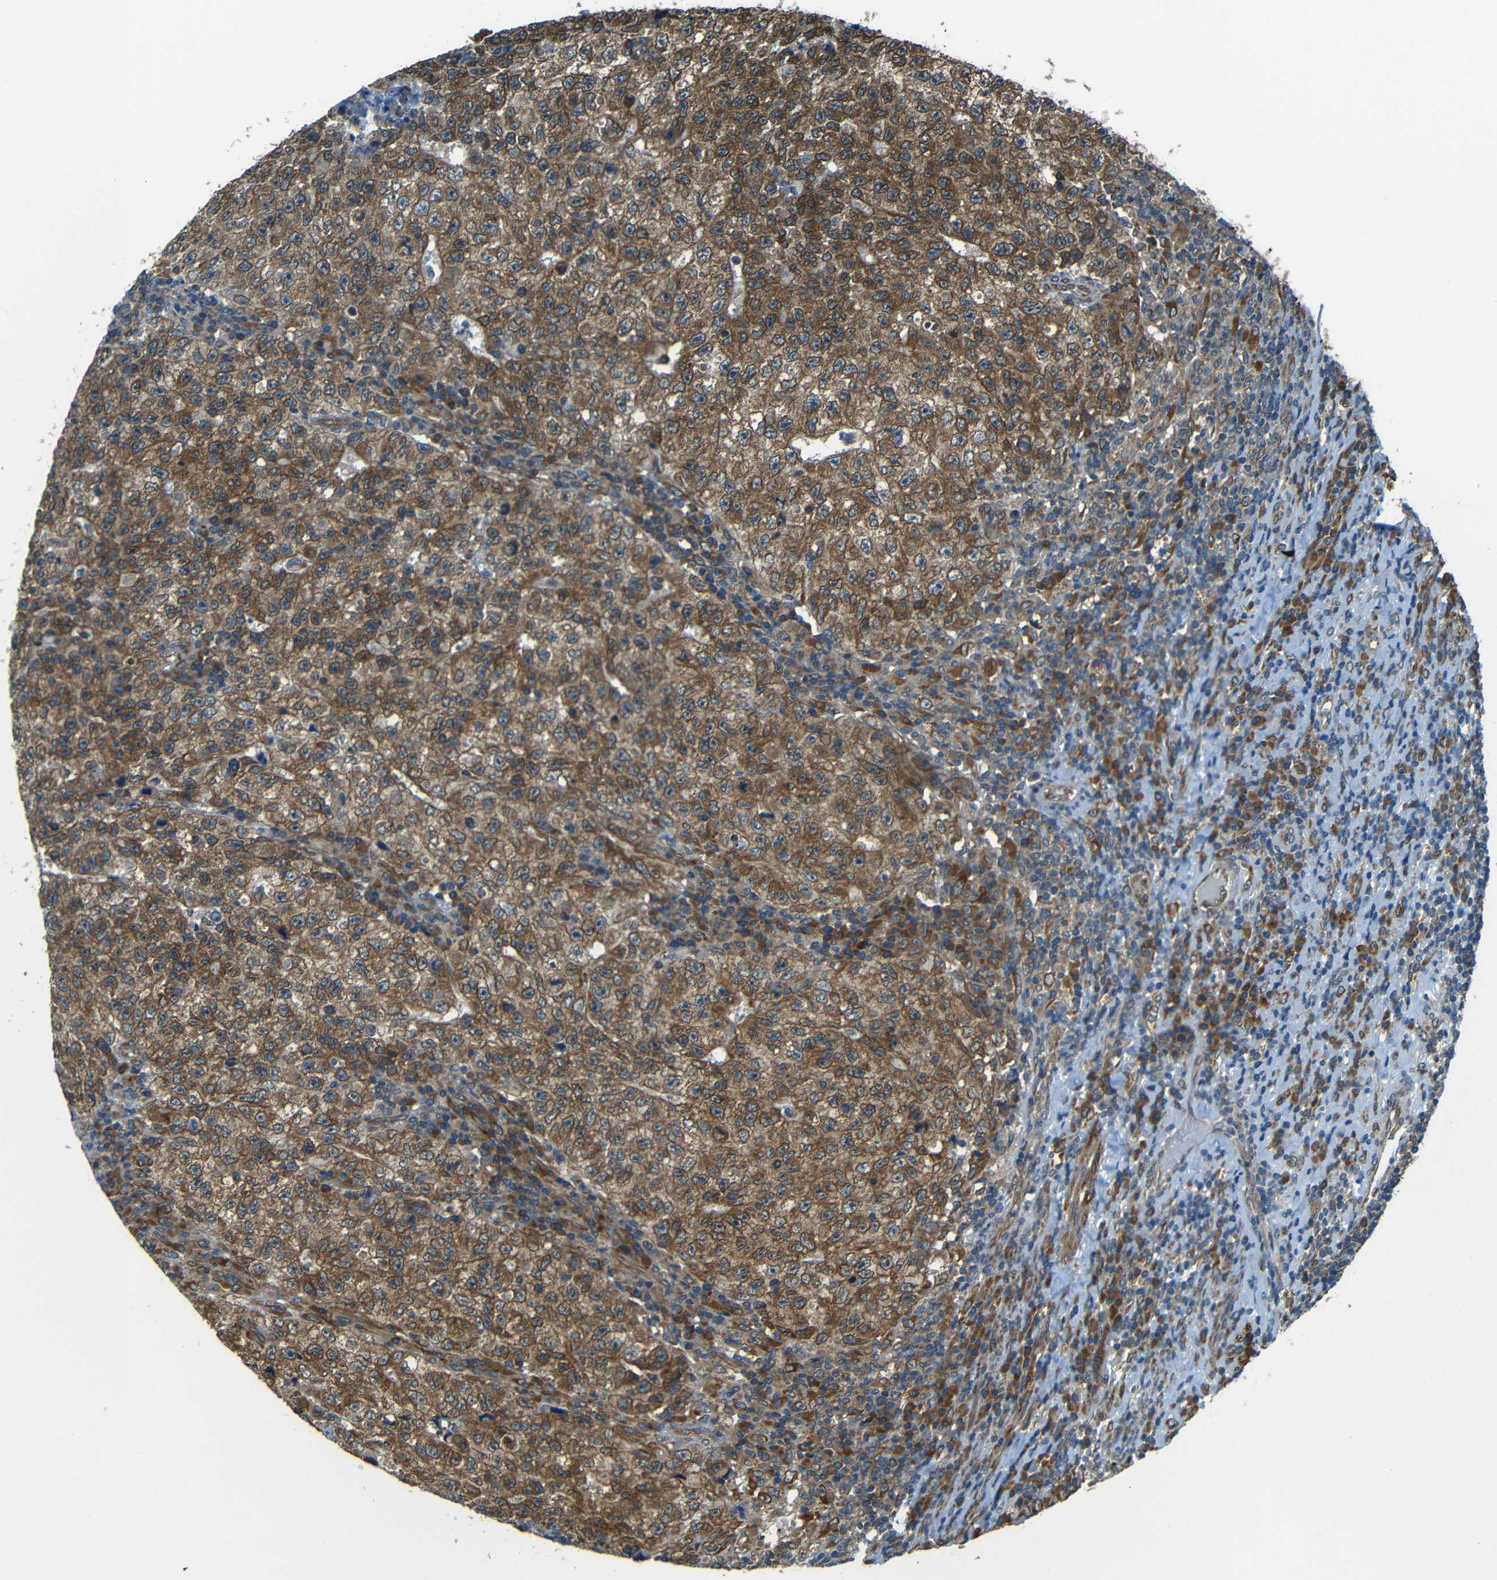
{"staining": {"intensity": "strong", "quantity": "25%-75%", "location": "cytoplasmic/membranous"}, "tissue": "testis cancer", "cell_type": "Tumor cells", "image_type": "cancer", "snomed": [{"axis": "morphology", "description": "Necrosis, NOS"}, {"axis": "morphology", "description": "Carcinoma, Embryonal, NOS"}, {"axis": "topography", "description": "Testis"}], "caption": "Testis embryonal carcinoma stained for a protein (brown) demonstrates strong cytoplasmic/membranous positive staining in about 25%-75% of tumor cells.", "gene": "VAPB", "patient": {"sex": "male", "age": 19}}